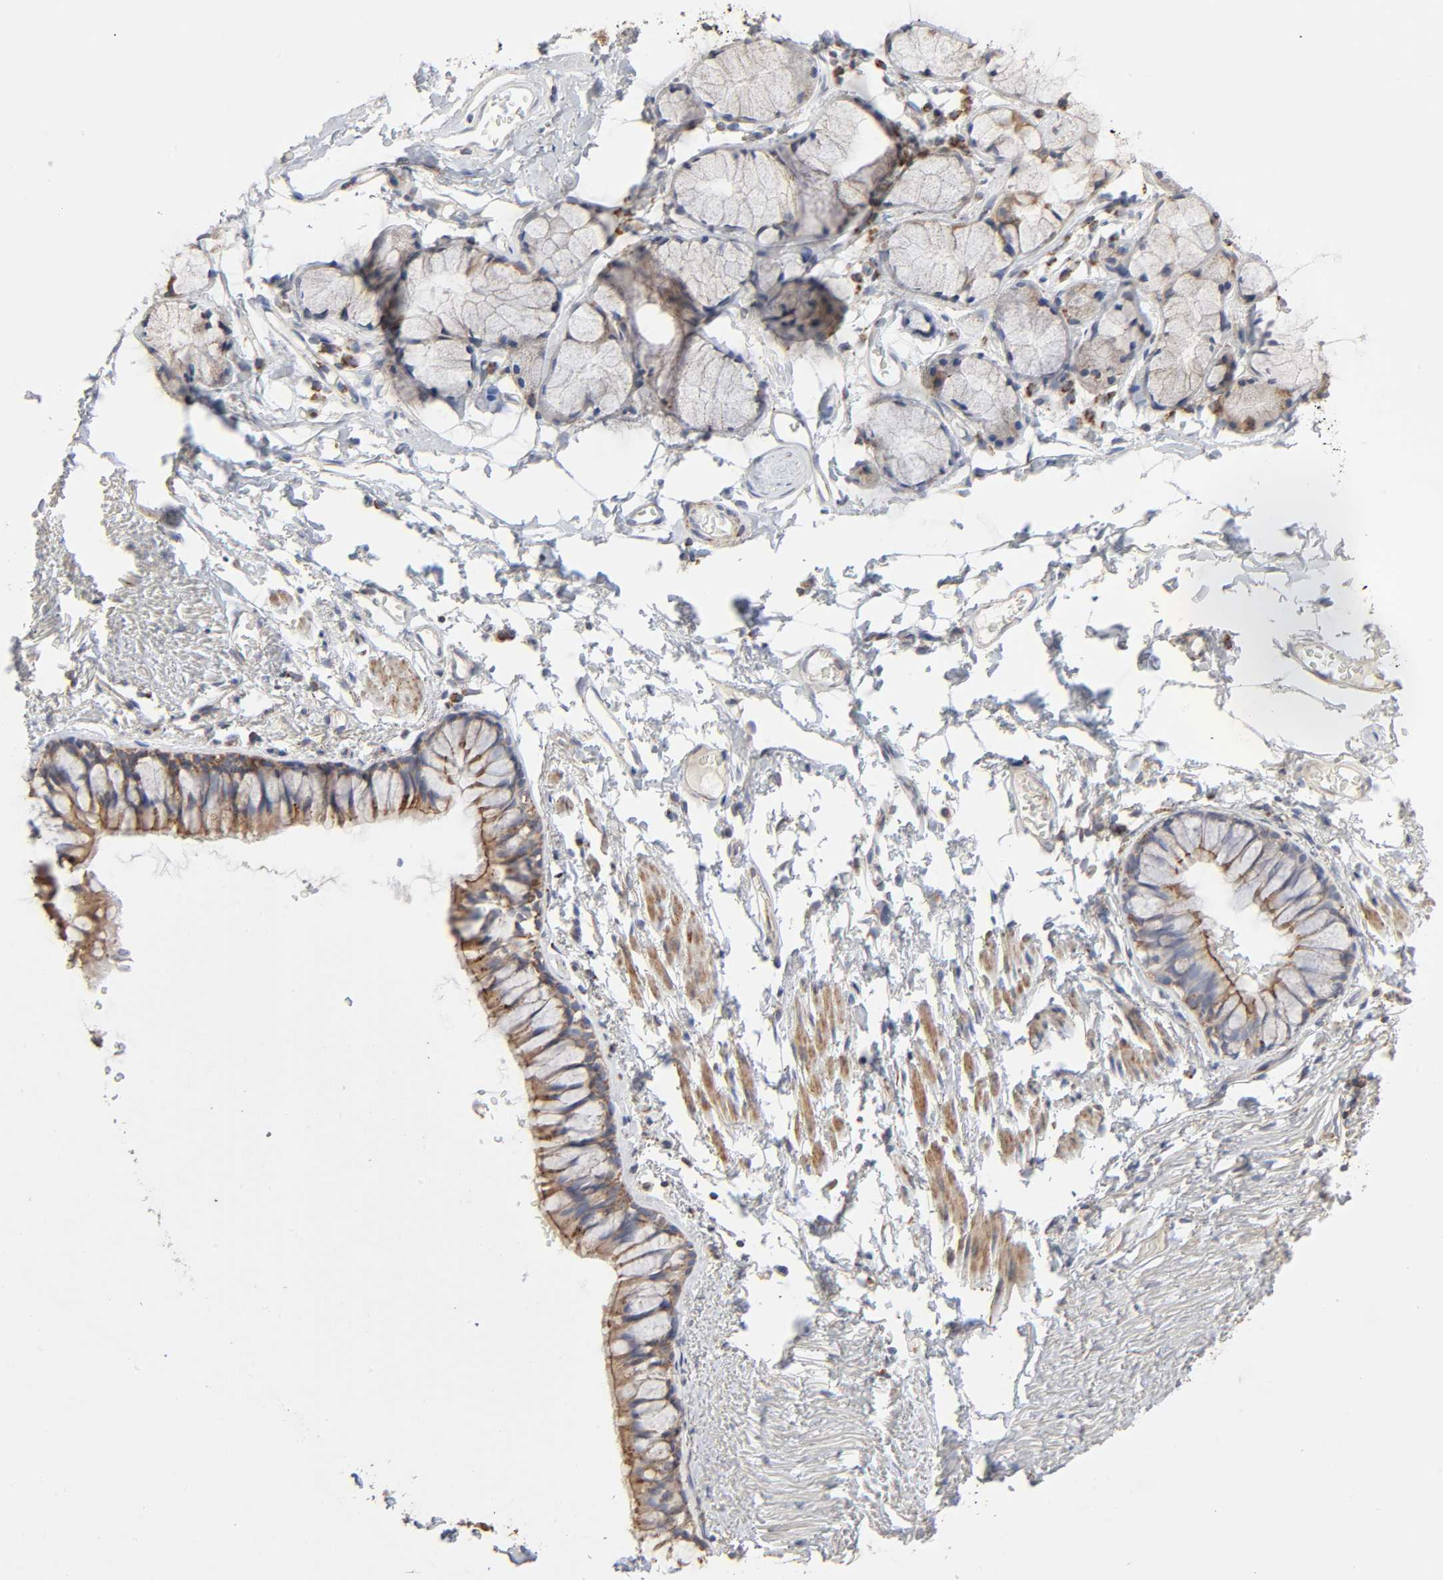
{"staining": {"intensity": "weak", "quantity": ">75%", "location": "cytoplasmic/membranous"}, "tissue": "adipose tissue", "cell_type": "Adipocytes", "image_type": "normal", "snomed": [{"axis": "morphology", "description": "Normal tissue, NOS"}, {"axis": "topography", "description": "Cartilage tissue"}, {"axis": "topography", "description": "Bronchus"}], "caption": "Adipose tissue was stained to show a protein in brown. There is low levels of weak cytoplasmic/membranous positivity in approximately >75% of adipocytes.", "gene": "SYT16", "patient": {"sex": "female", "age": 73}}